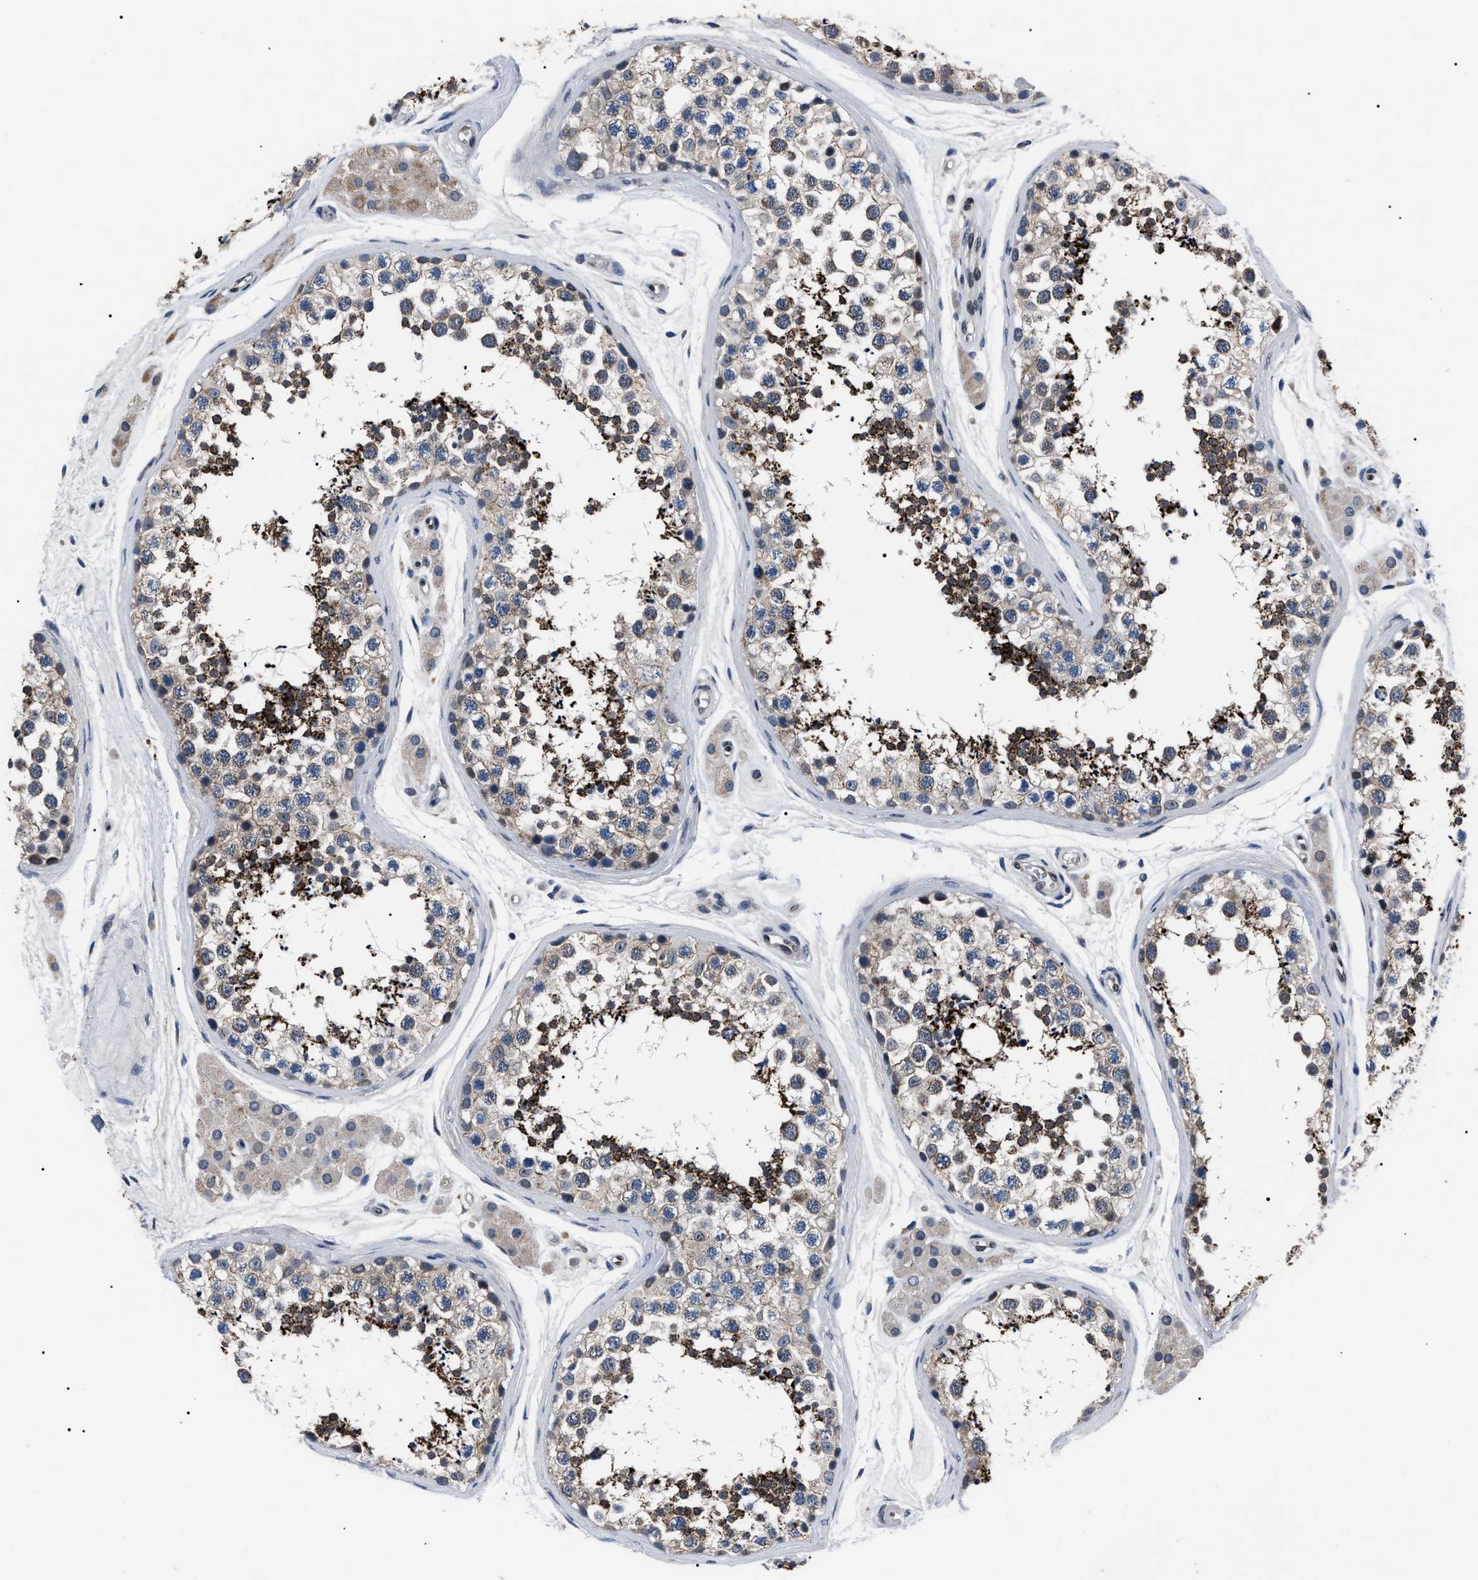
{"staining": {"intensity": "strong", "quantity": "25%-75%", "location": "cytoplasmic/membranous"}, "tissue": "testis", "cell_type": "Cells in seminiferous ducts", "image_type": "normal", "snomed": [{"axis": "morphology", "description": "Normal tissue, NOS"}, {"axis": "topography", "description": "Testis"}], "caption": "Immunohistochemical staining of unremarkable human testis exhibits 25%-75% levels of strong cytoplasmic/membranous protein expression in approximately 25%-75% of cells in seminiferous ducts. (Stains: DAB in brown, nuclei in blue, Microscopy: brightfield microscopy at high magnification).", "gene": "LRRC14", "patient": {"sex": "male", "age": 56}}